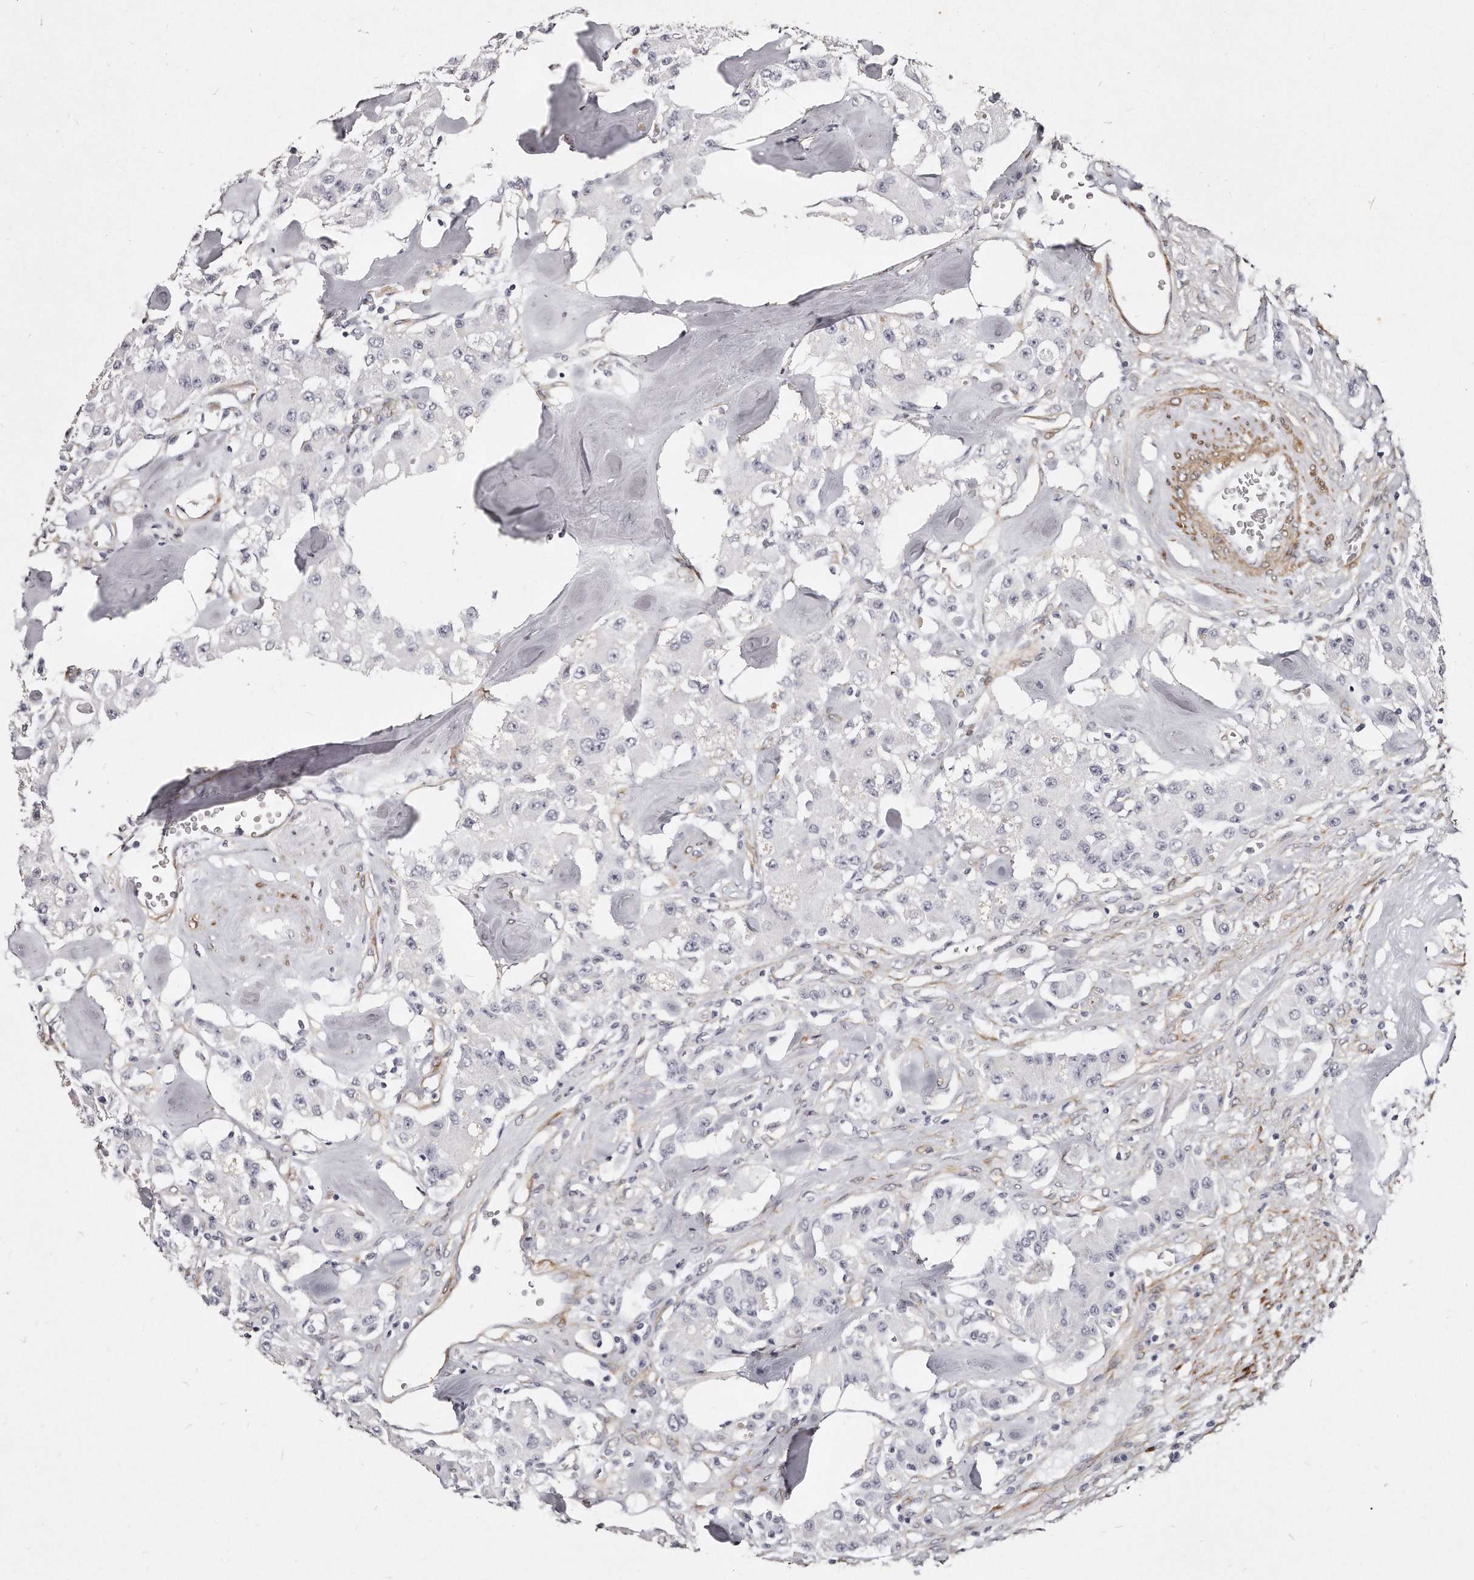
{"staining": {"intensity": "negative", "quantity": "none", "location": "none"}, "tissue": "carcinoid", "cell_type": "Tumor cells", "image_type": "cancer", "snomed": [{"axis": "morphology", "description": "Carcinoid, malignant, NOS"}, {"axis": "topography", "description": "Pancreas"}], "caption": "DAB immunohistochemical staining of malignant carcinoid displays no significant positivity in tumor cells.", "gene": "LMOD1", "patient": {"sex": "male", "age": 41}}